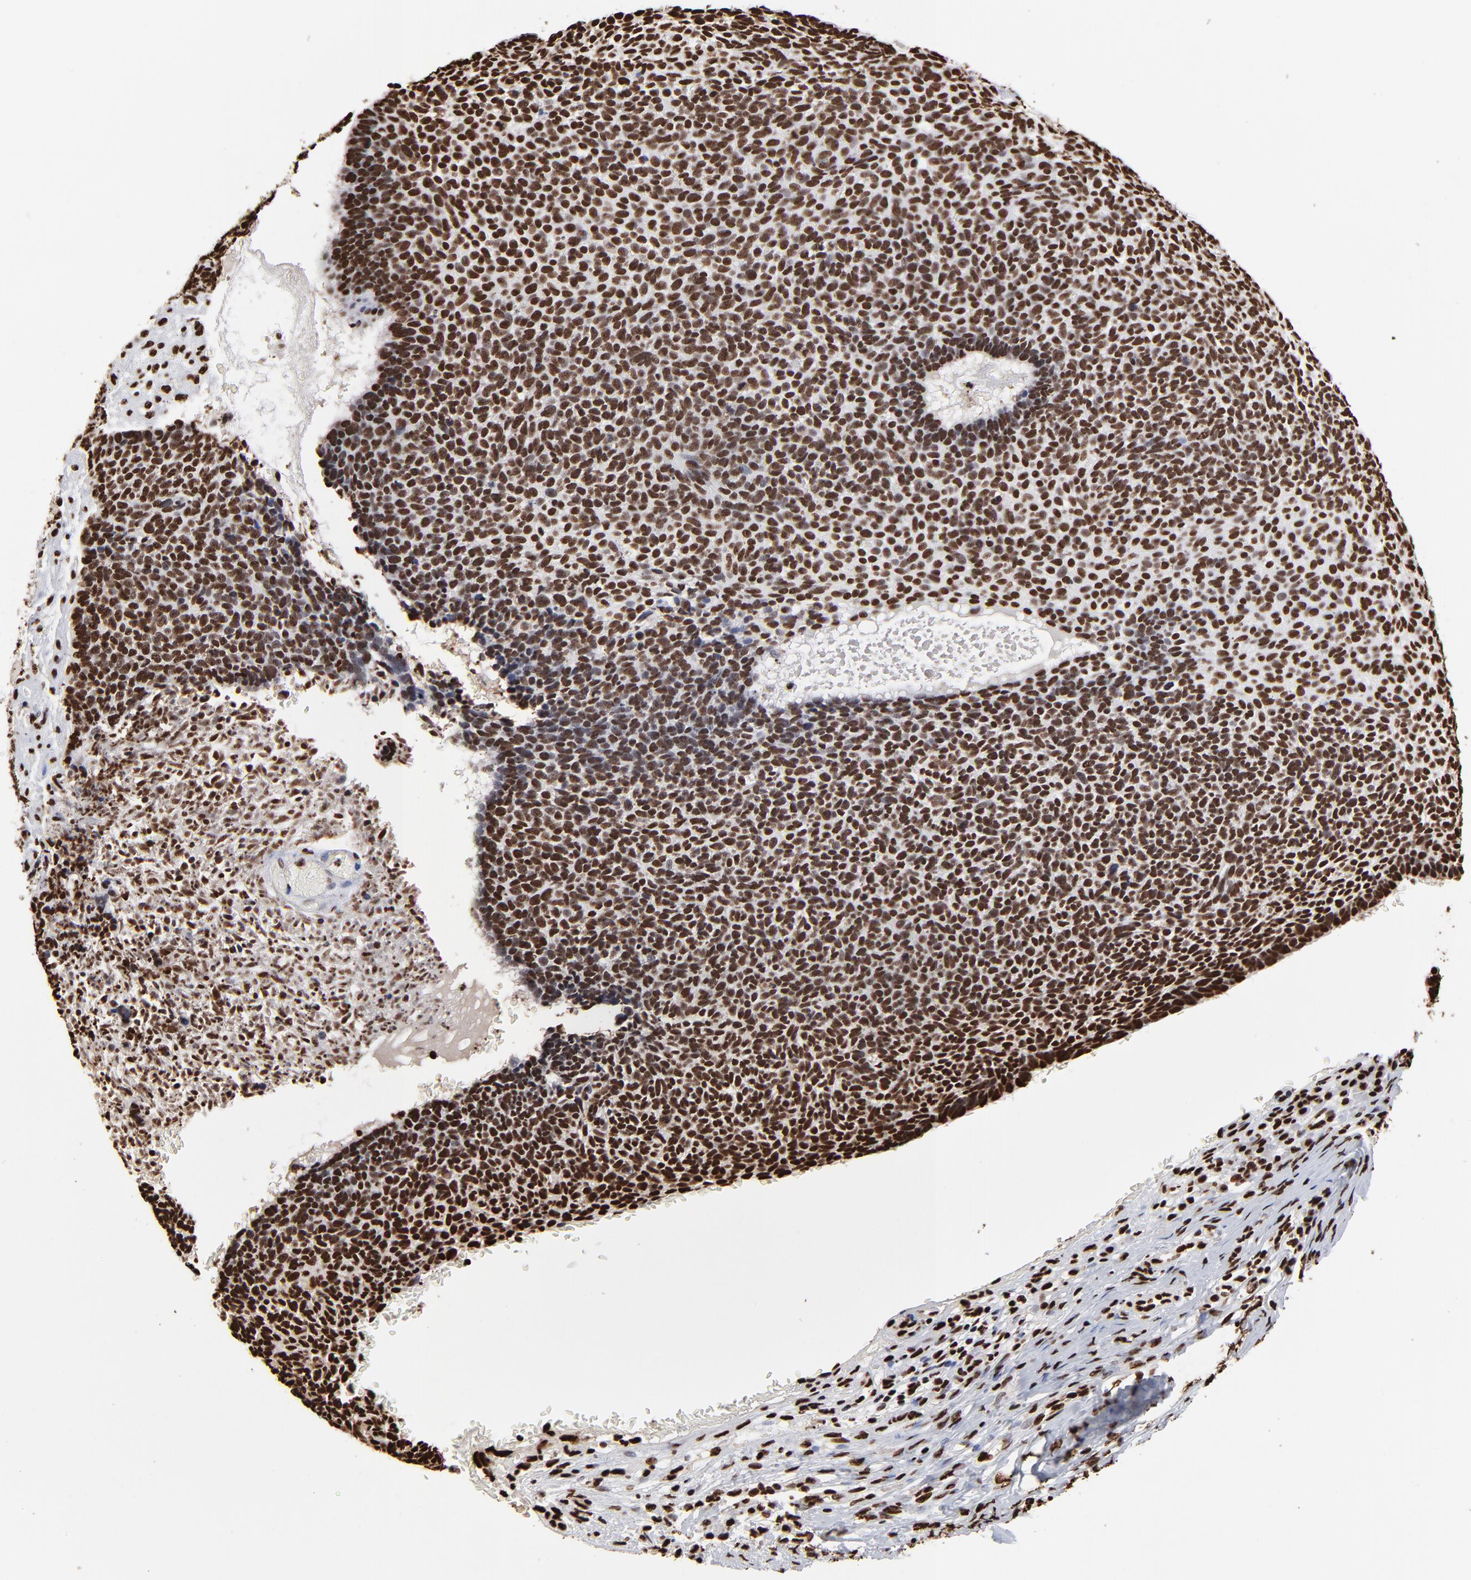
{"staining": {"intensity": "strong", "quantity": ">75%", "location": "nuclear"}, "tissue": "skin cancer", "cell_type": "Tumor cells", "image_type": "cancer", "snomed": [{"axis": "morphology", "description": "Basal cell carcinoma"}, {"axis": "topography", "description": "Skin"}], "caption": "Immunohistochemistry photomicrograph of neoplastic tissue: basal cell carcinoma (skin) stained using immunohistochemistry (IHC) demonstrates high levels of strong protein expression localized specifically in the nuclear of tumor cells, appearing as a nuclear brown color.", "gene": "ZNF544", "patient": {"sex": "male", "age": 87}}